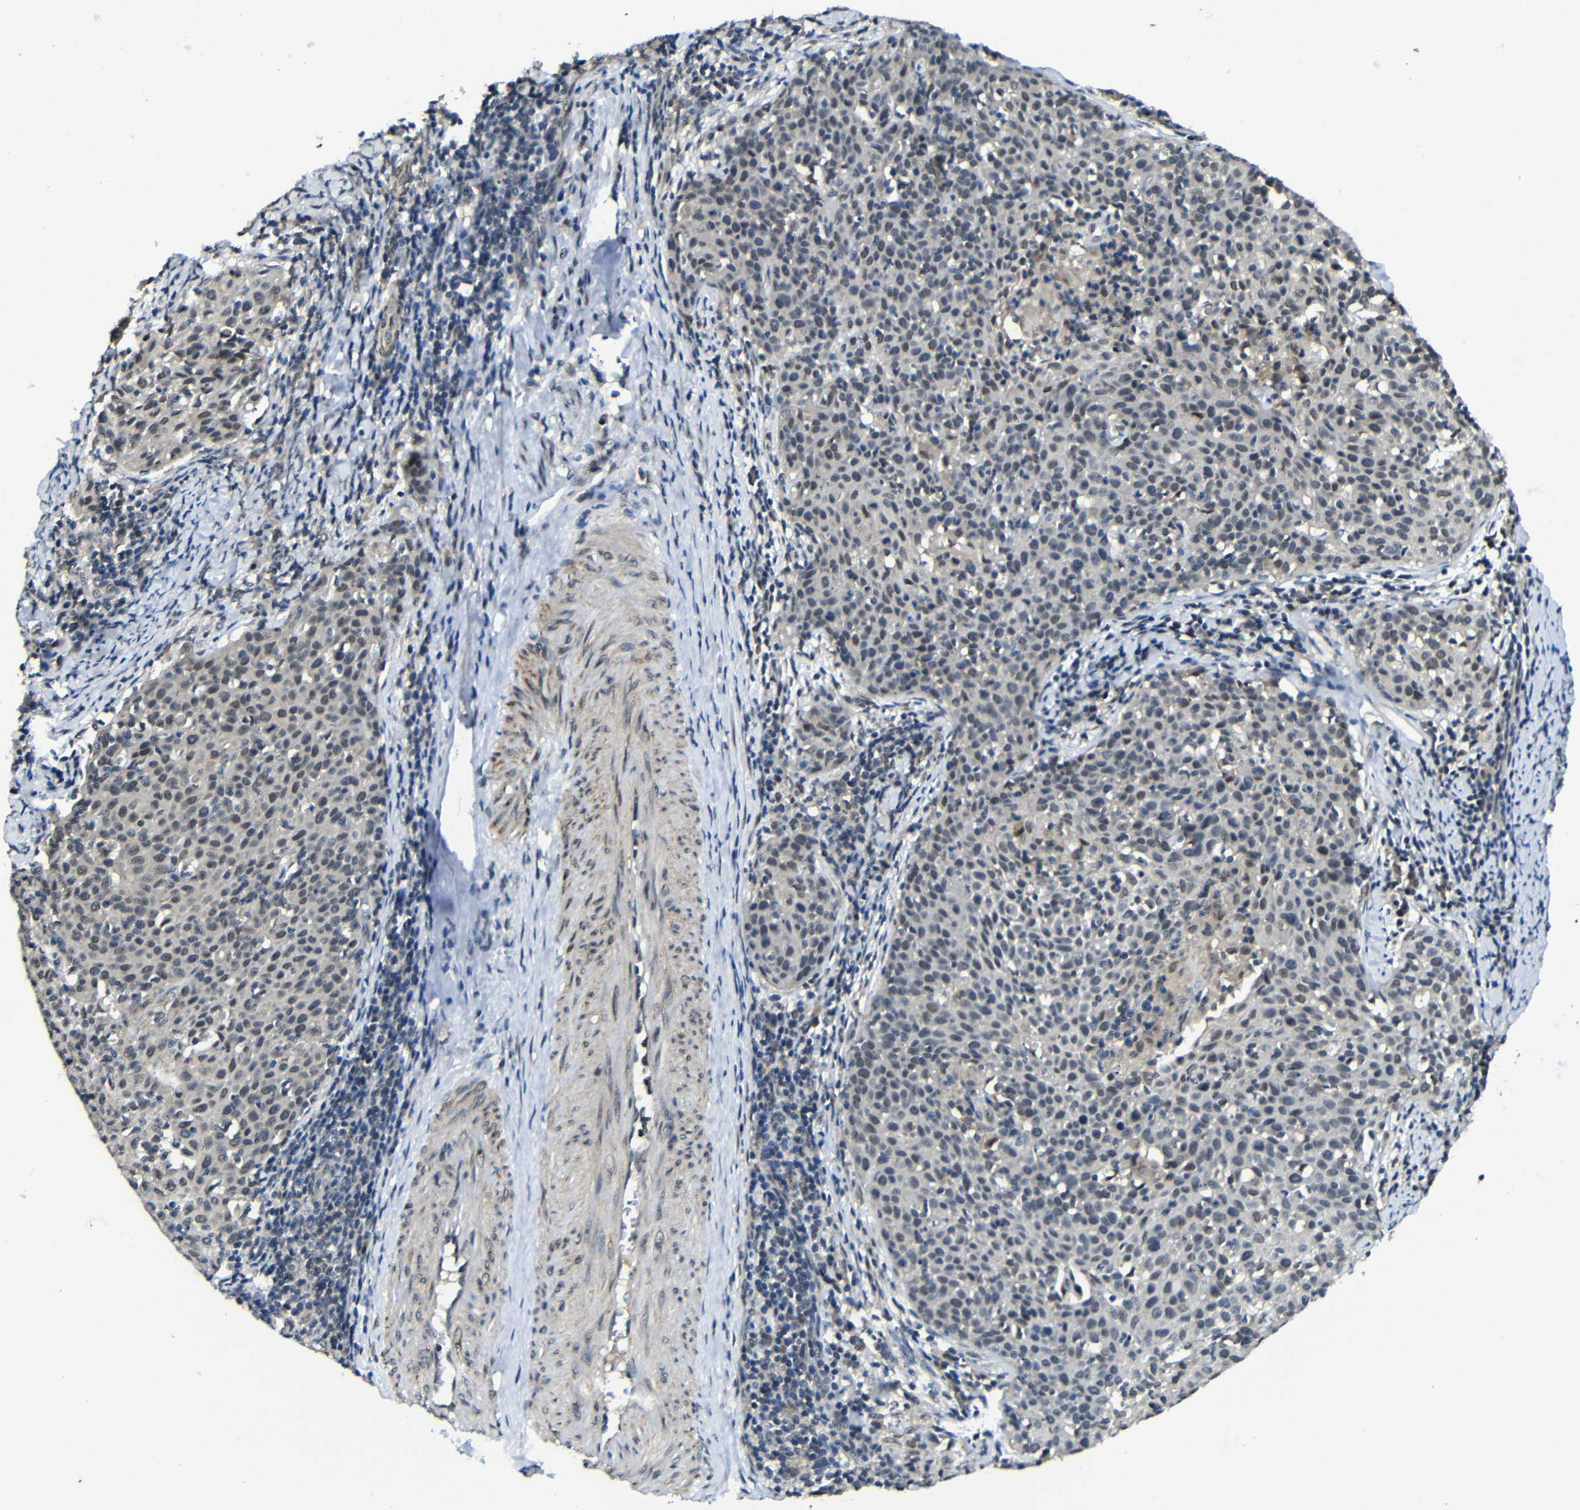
{"staining": {"intensity": "negative", "quantity": "none", "location": "none"}, "tissue": "cervical cancer", "cell_type": "Tumor cells", "image_type": "cancer", "snomed": [{"axis": "morphology", "description": "Squamous cell carcinoma, NOS"}, {"axis": "topography", "description": "Cervix"}], "caption": "A photomicrograph of cervical cancer (squamous cell carcinoma) stained for a protein shows no brown staining in tumor cells.", "gene": "FAM172A", "patient": {"sex": "female", "age": 38}}